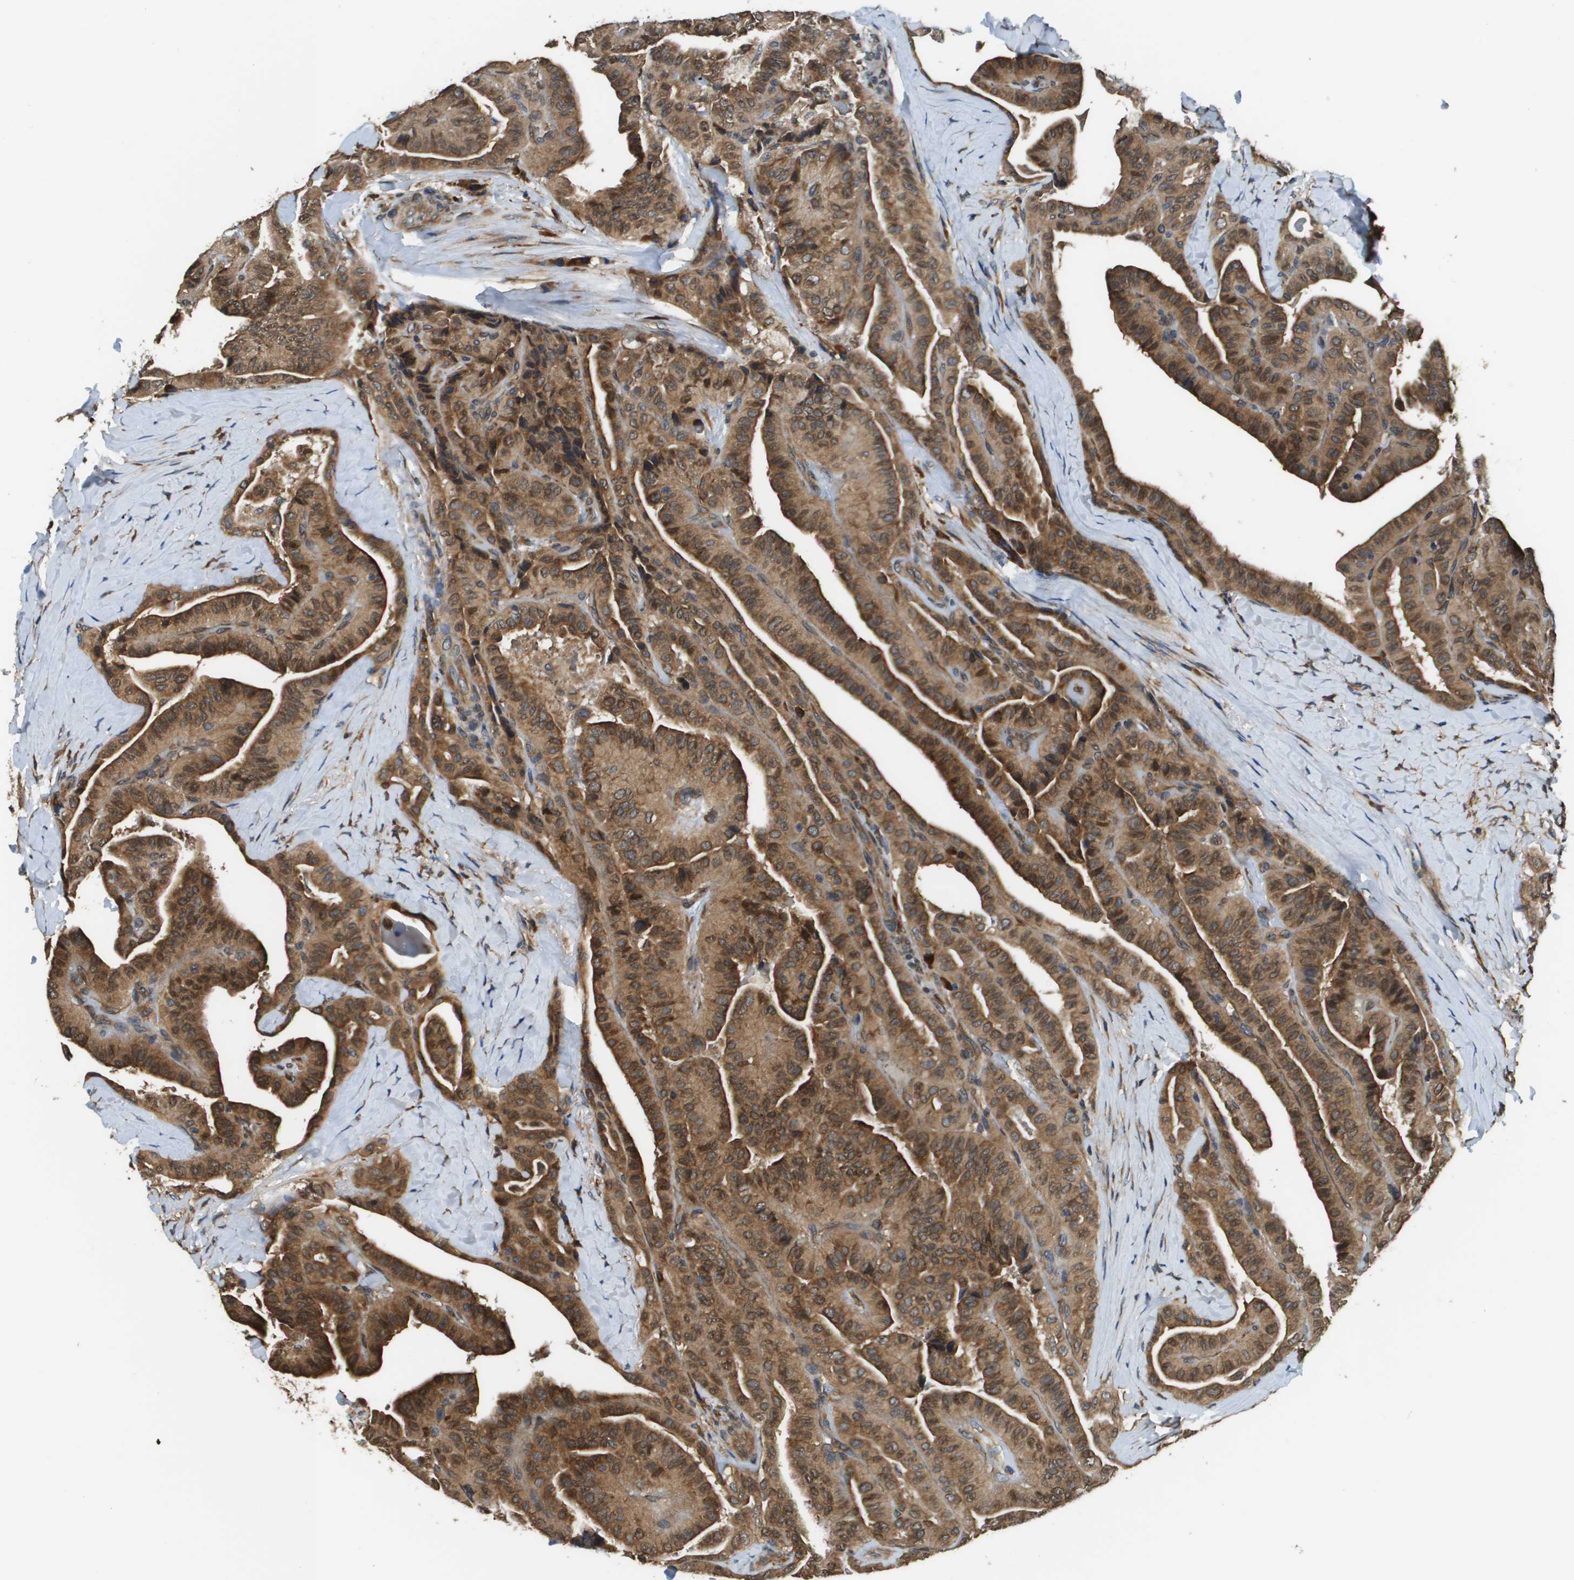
{"staining": {"intensity": "moderate", "quantity": ">75%", "location": "cytoplasmic/membranous"}, "tissue": "thyroid cancer", "cell_type": "Tumor cells", "image_type": "cancer", "snomed": [{"axis": "morphology", "description": "Papillary adenocarcinoma, NOS"}, {"axis": "topography", "description": "Thyroid gland"}], "caption": "IHC micrograph of neoplastic tissue: thyroid cancer stained using immunohistochemistry (IHC) demonstrates medium levels of moderate protein expression localized specifically in the cytoplasmic/membranous of tumor cells, appearing as a cytoplasmic/membranous brown color.", "gene": "SEC62", "patient": {"sex": "male", "age": 77}}